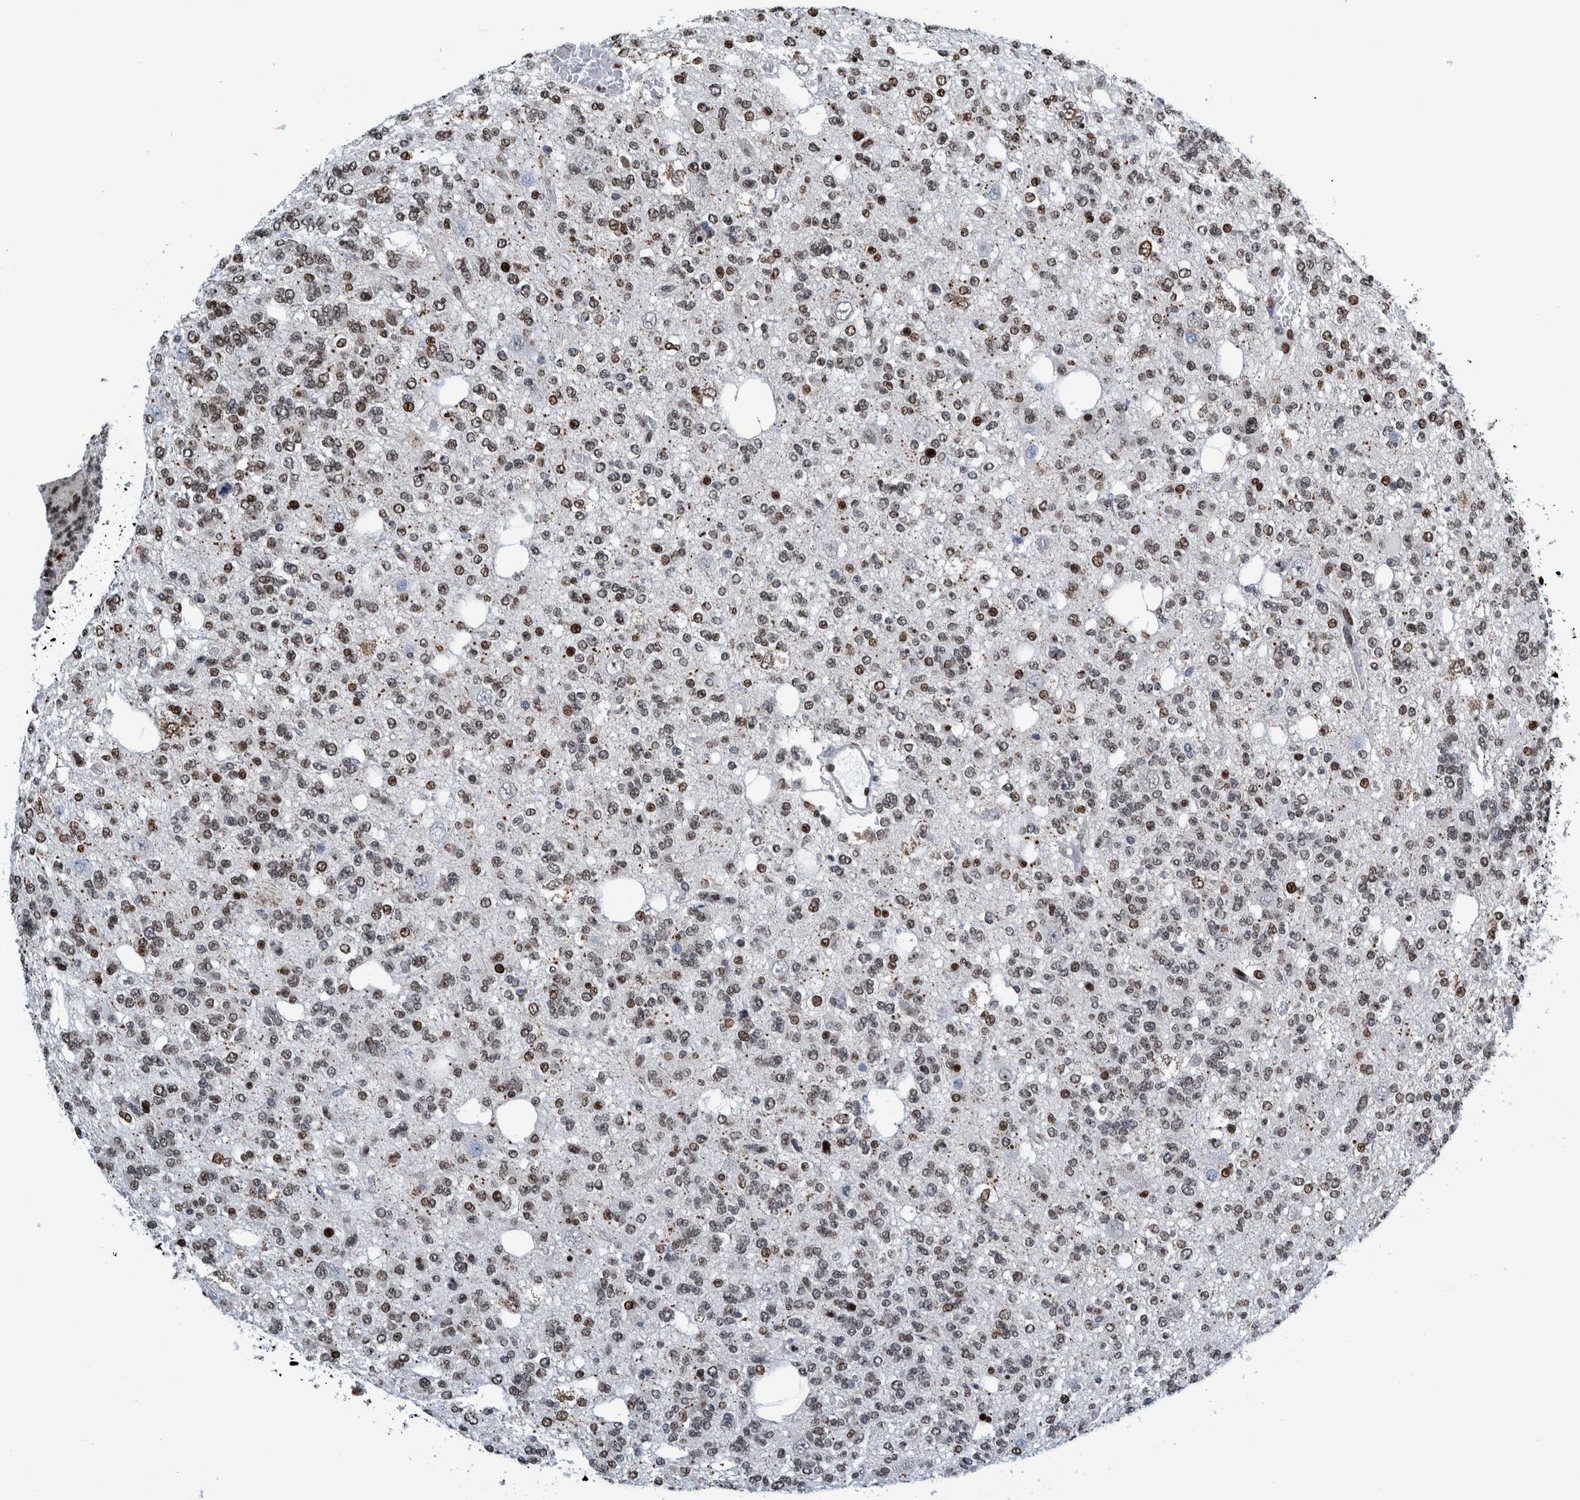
{"staining": {"intensity": "strong", "quantity": "25%-75%", "location": "nuclear"}, "tissue": "glioma", "cell_type": "Tumor cells", "image_type": "cancer", "snomed": [{"axis": "morphology", "description": "Glioma, malignant, Low grade"}, {"axis": "topography", "description": "Brain"}], "caption": "There is high levels of strong nuclear positivity in tumor cells of malignant glioma (low-grade), as demonstrated by immunohistochemical staining (brown color).", "gene": "HEATR9", "patient": {"sex": "male", "age": 38}}